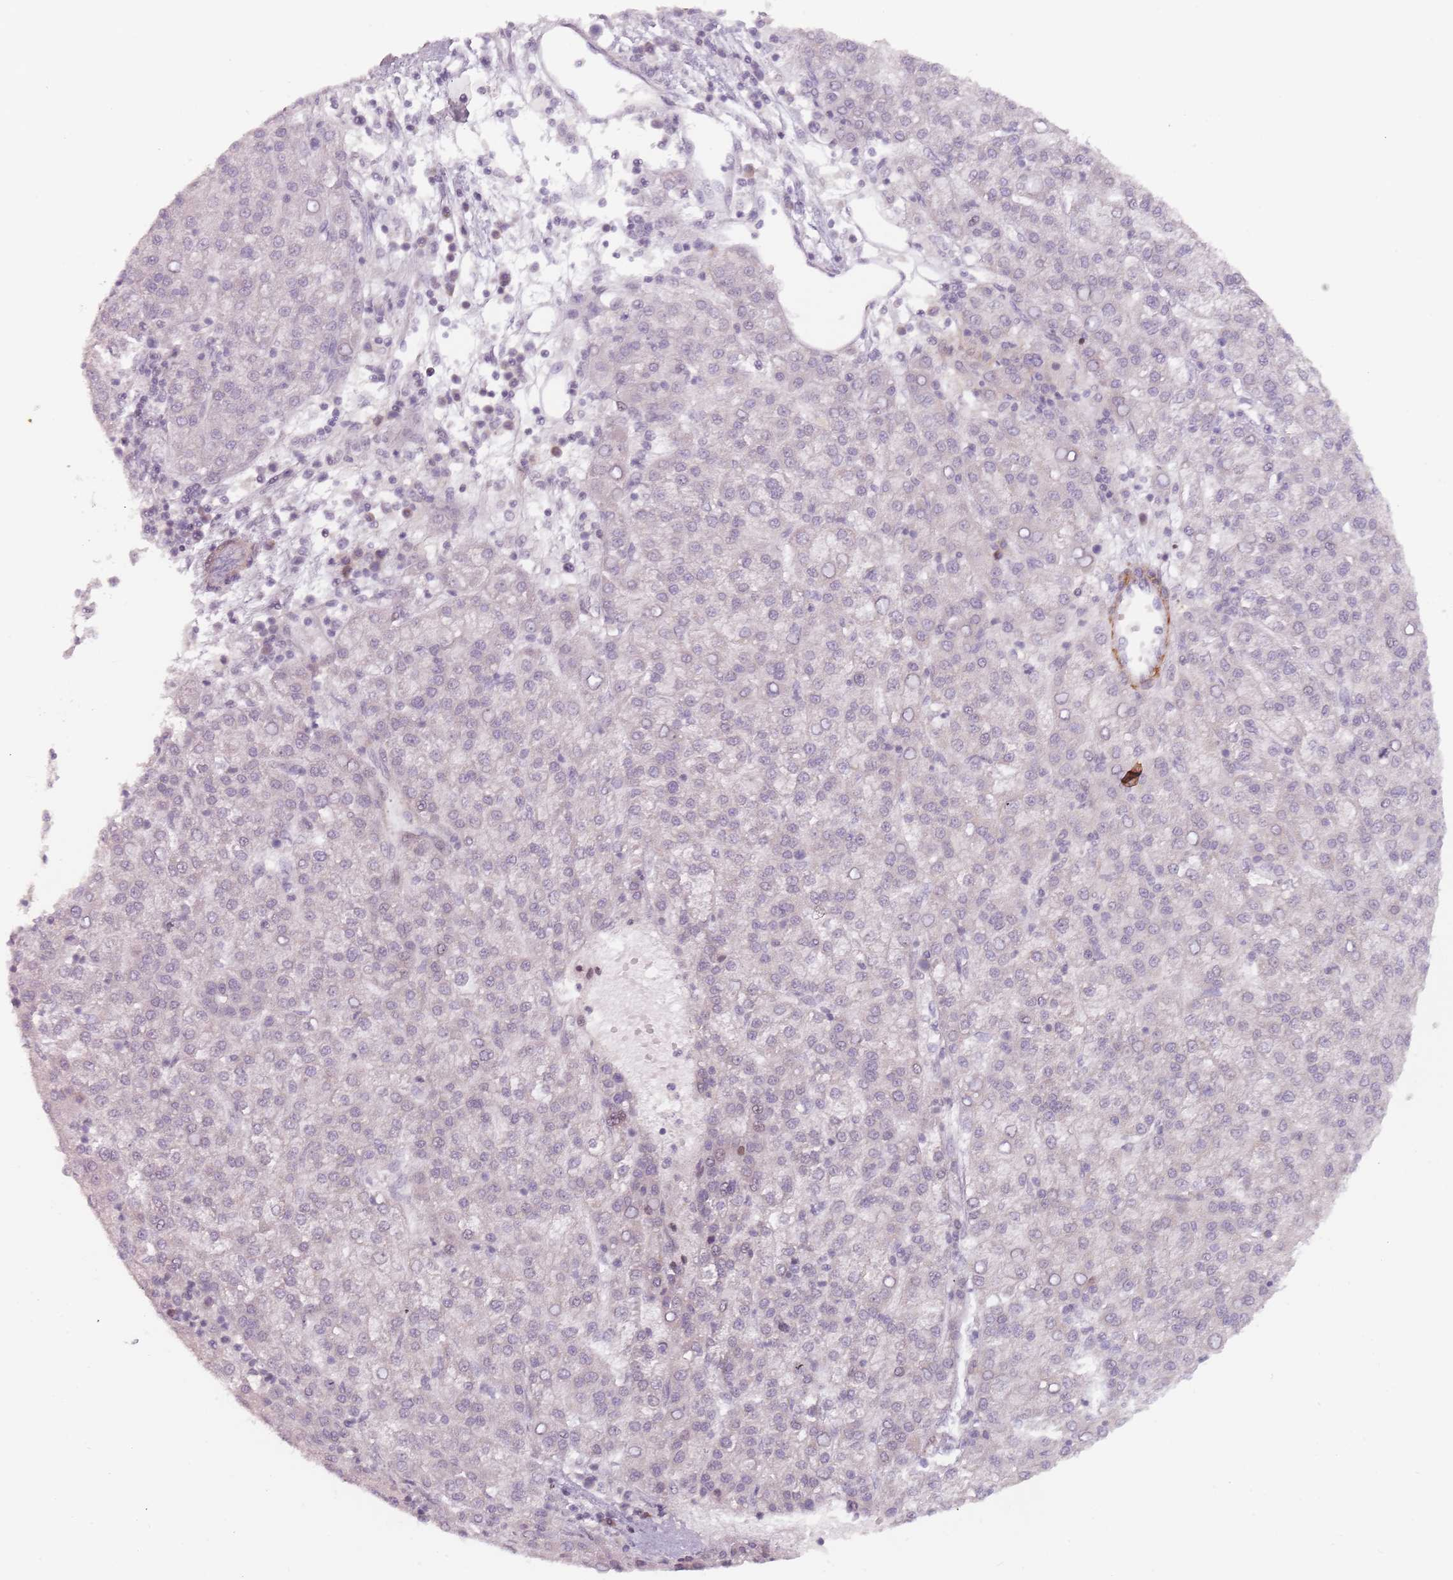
{"staining": {"intensity": "negative", "quantity": "none", "location": "none"}, "tissue": "liver cancer", "cell_type": "Tumor cells", "image_type": "cancer", "snomed": [{"axis": "morphology", "description": "Carcinoma, Hepatocellular, NOS"}, {"axis": "topography", "description": "Liver"}], "caption": "Photomicrograph shows no significant protein expression in tumor cells of liver cancer (hepatocellular carcinoma).", "gene": "RPS6KA2", "patient": {"sex": "female", "age": 58}}